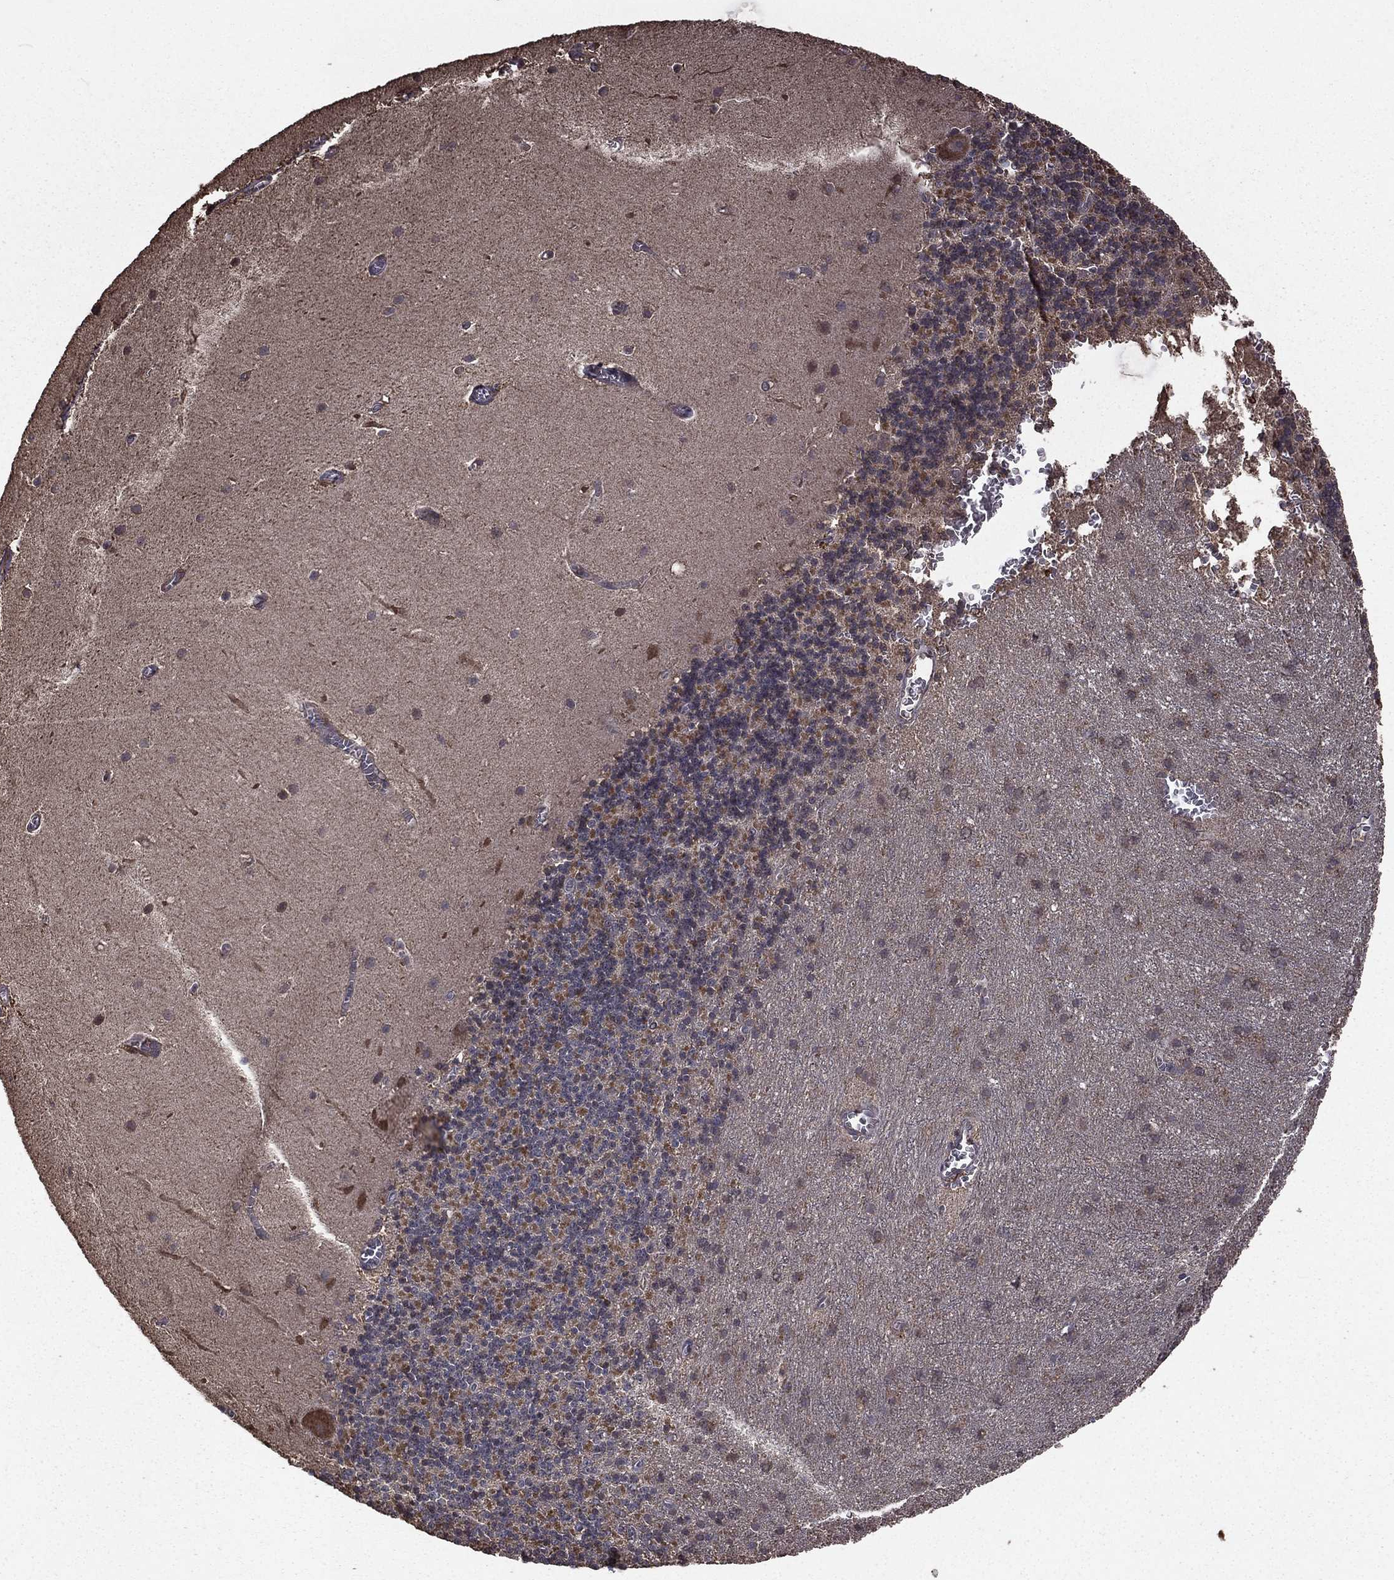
{"staining": {"intensity": "negative", "quantity": "none", "location": "none"}, "tissue": "cerebellum", "cell_type": "Cells in granular layer", "image_type": "normal", "snomed": [{"axis": "morphology", "description": "Normal tissue, NOS"}, {"axis": "topography", "description": "Cerebellum"}], "caption": "Immunohistochemistry (IHC) micrograph of normal cerebellum: human cerebellum stained with DAB demonstrates no significant protein staining in cells in granular layer.", "gene": "BIRC6", "patient": {"sex": "male", "age": 70}}